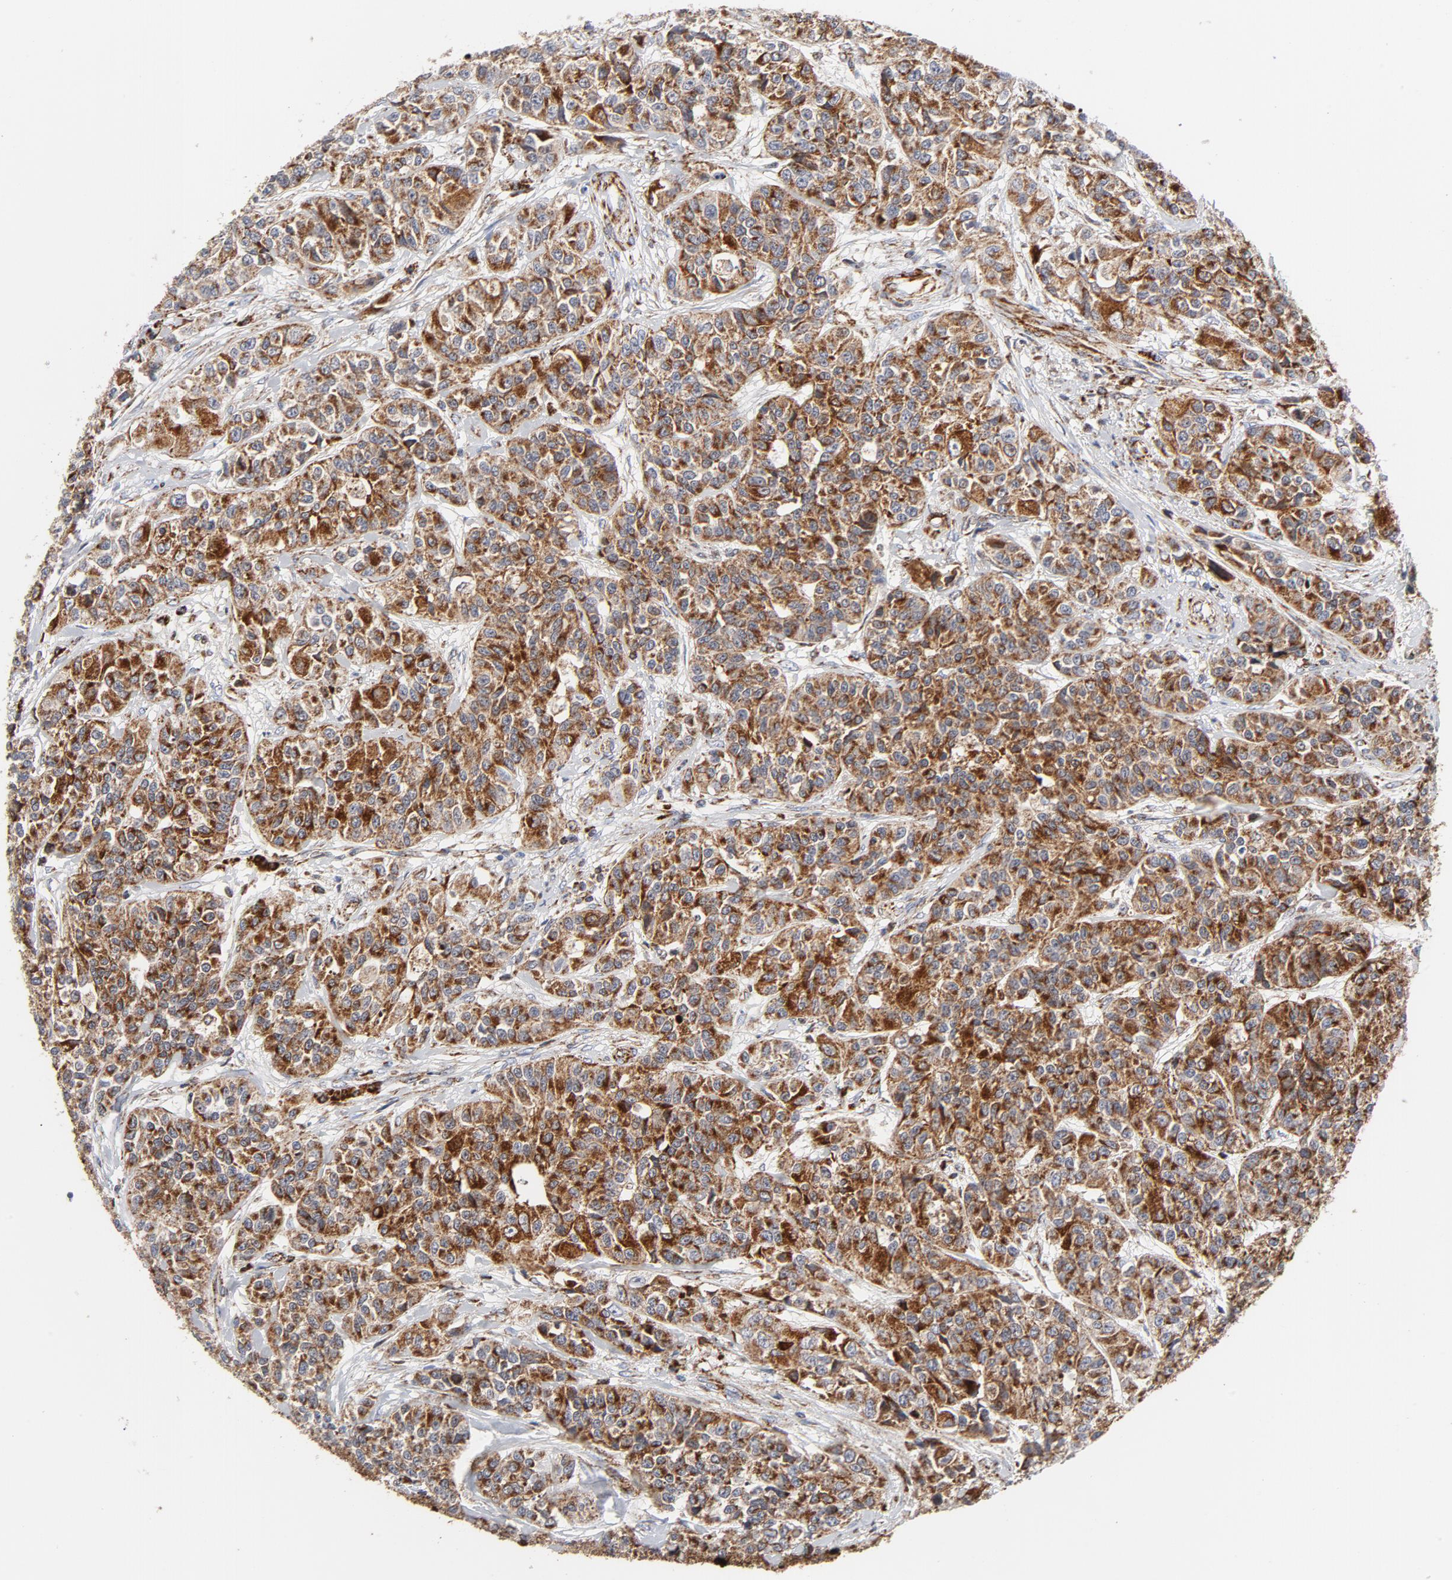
{"staining": {"intensity": "strong", "quantity": ">75%", "location": "cytoplasmic/membranous"}, "tissue": "urothelial cancer", "cell_type": "Tumor cells", "image_type": "cancer", "snomed": [{"axis": "morphology", "description": "Urothelial carcinoma, High grade"}, {"axis": "topography", "description": "Urinary bladder"}], "caption": "Tumor cells reveal high levels of strong cytoplasmic/membranous expression in about >75% of cells in high-grade urothelial carcinoma.", "gene": "CYCS", "patient": {"sex": "female", "age": 81}}